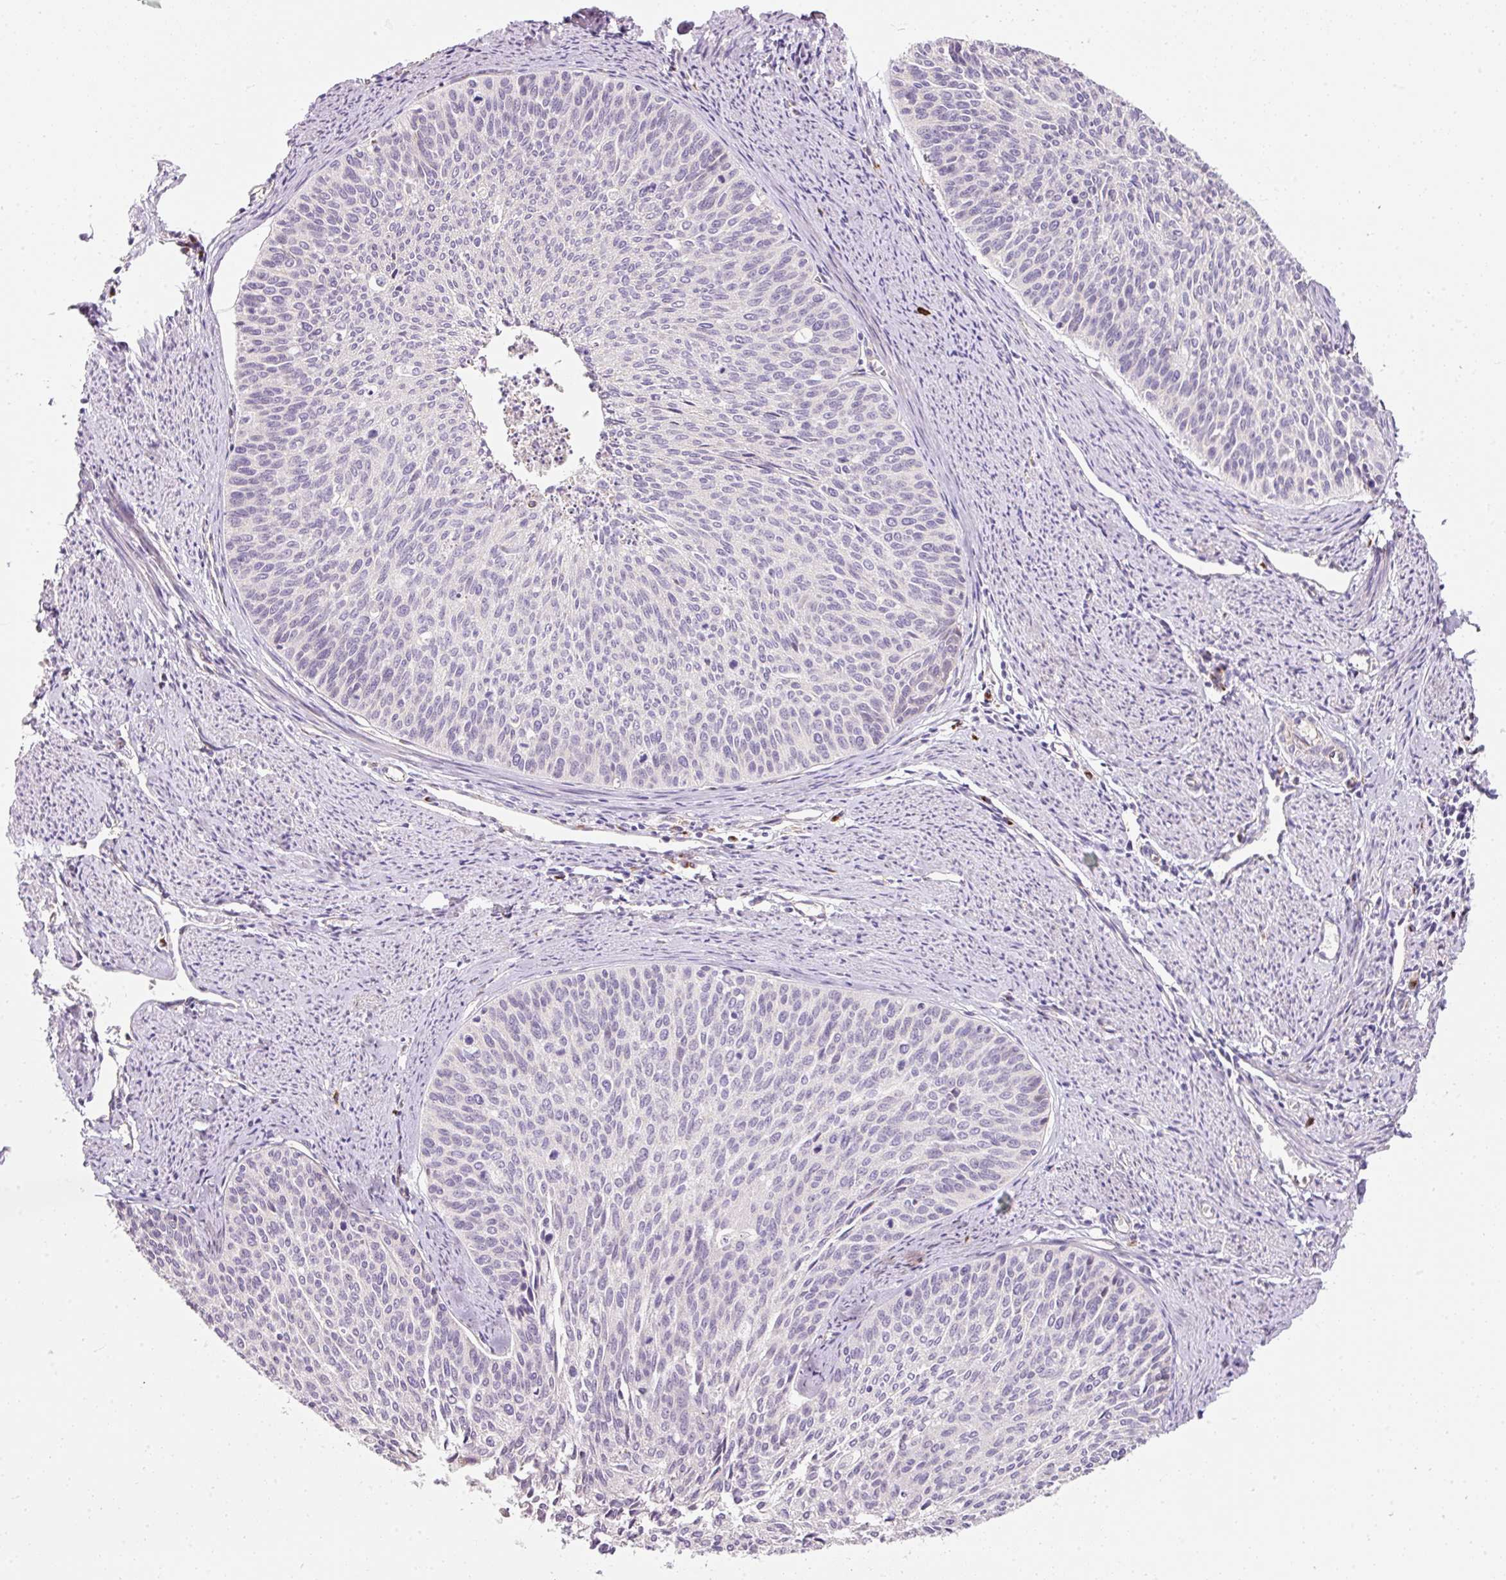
{"staining": {"intensity": "negative", "quantity": "none", "location": "none"}, "tissue": "cervical cancer", "cell_type": "Tumor cells", "image_type": "cancer", "snomed": [{"axis": "morphology", "description": "Squamous cell carcinoma, NOS"}, {"axis": "topography", "description": "Cervix"}], "caption": "DAB (3,3'-diaminobenzidine) immunohistochemical staining of human cervical squamous cell carcinoma demonstrates no significant expression in tumor cells. (Immunohistochemistry (ihc), brightfield microscopy, high magnification).", "gene": "NBPF11", "patient": {"sex": "female", "age": 55}}